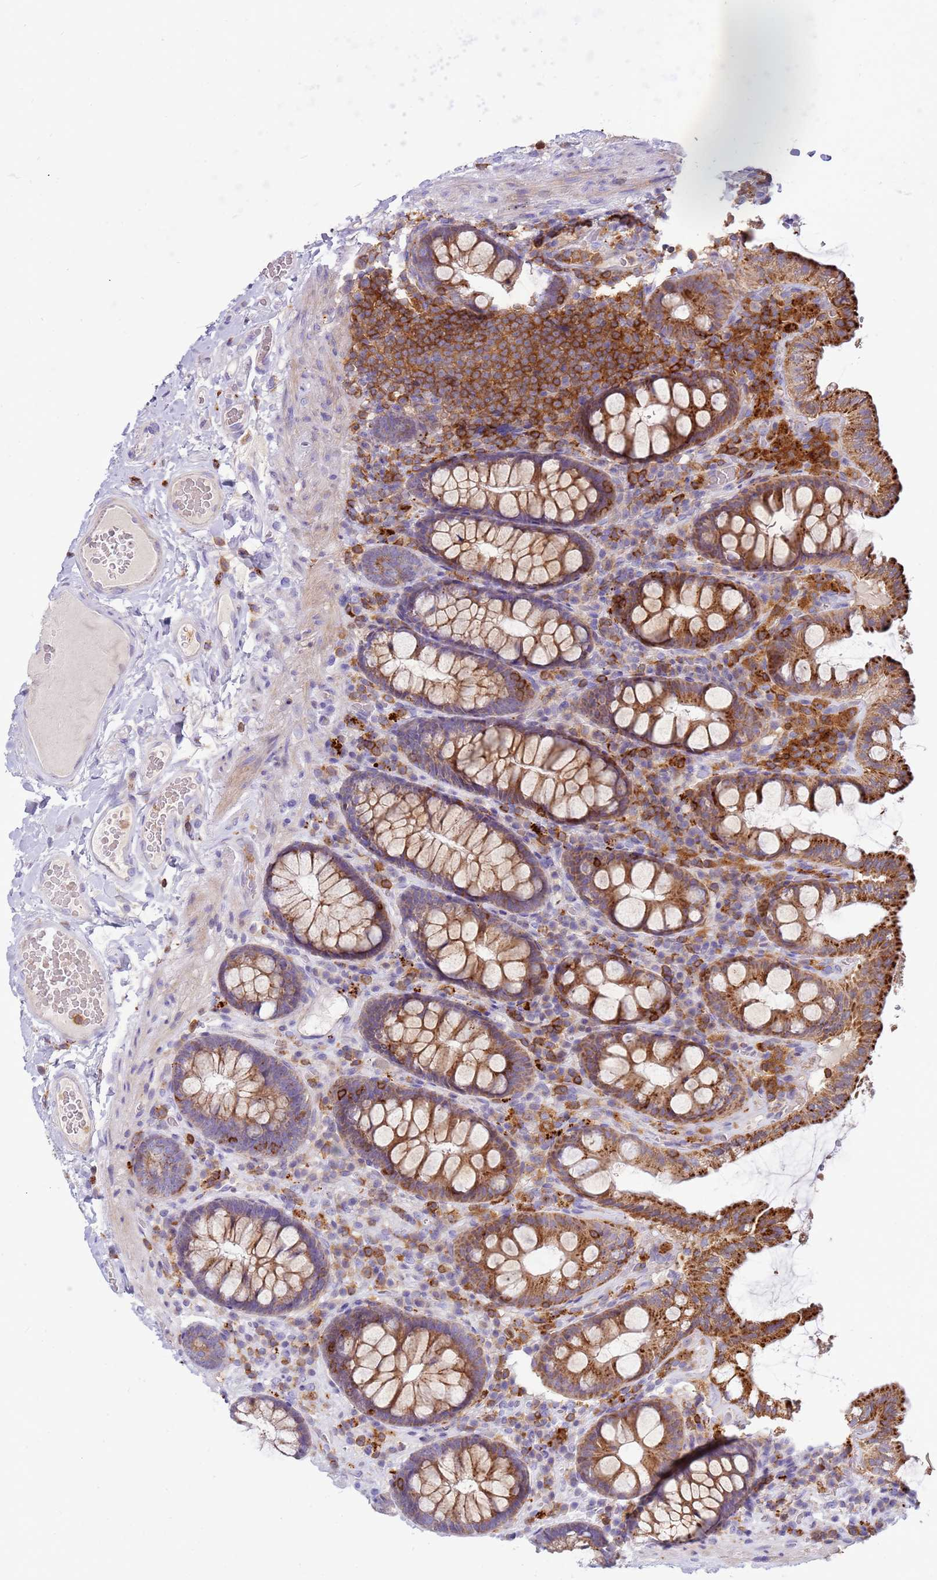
{"staining": {"intensity": "weak", "quantity": "25%-75%", "location": "cytoplasmic/membranous"}, "tissue": "colon", "cell_type": "Endothelial cells", "image_type": "normal", "snomed": [{"axis": "morphology", "description": "Normal tissue, NOS"}, {"axis": "topography", "description": "Colon"}], "caption": "Colon stained with immunohistochemistry (IHC) reveals weak cytoplasmic/membranous positivity in about 25%-75% of endothelial cells. (DAB (3,3'-diaminobenzidine) = brown stain, brightfield microscopy at high magnification).", "gene": "TTPAL", "patient": {"sex": "male", "age": 84}}